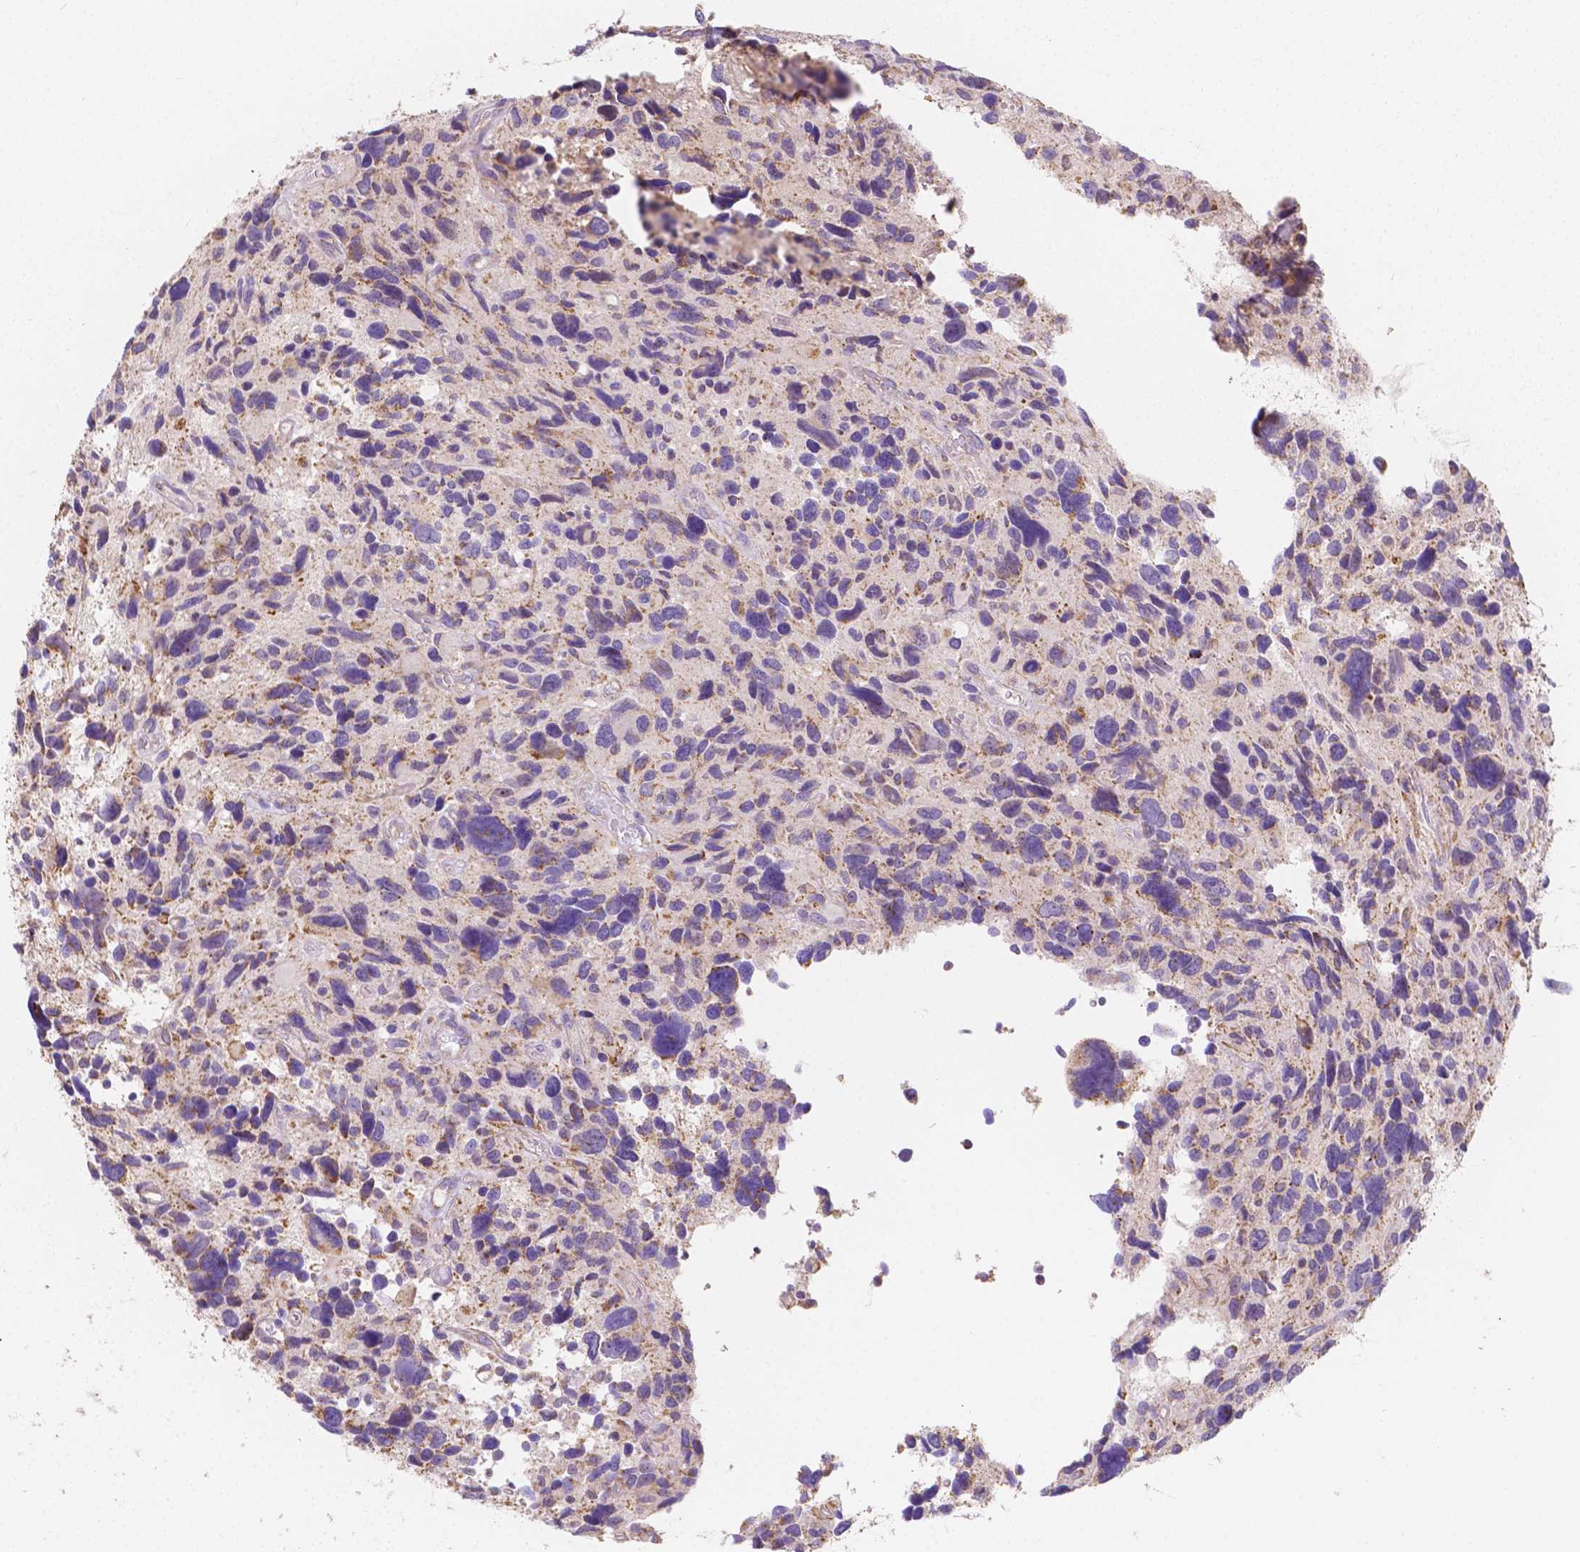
{"staining": {"intensity": "moderate", "quantity": "<25%", "location": "cytoplasmic/membranous"}, "tissue": "glioma", "cell_type": "Tumor cells", "image_type": "cancer", "snomed": [{"axis": "morphology", "description": "Glioma, malignant, High grade"}, {"axis": "topography", "description": "Brain"}], "caption": "Glioma was stained to show a protein in brown. There is low levels of moderate cytoplasmic/membranous staining in about <25% of tumor cells.", "gene": "SGTB", "patient": {"sex": "male", "age": 46}}